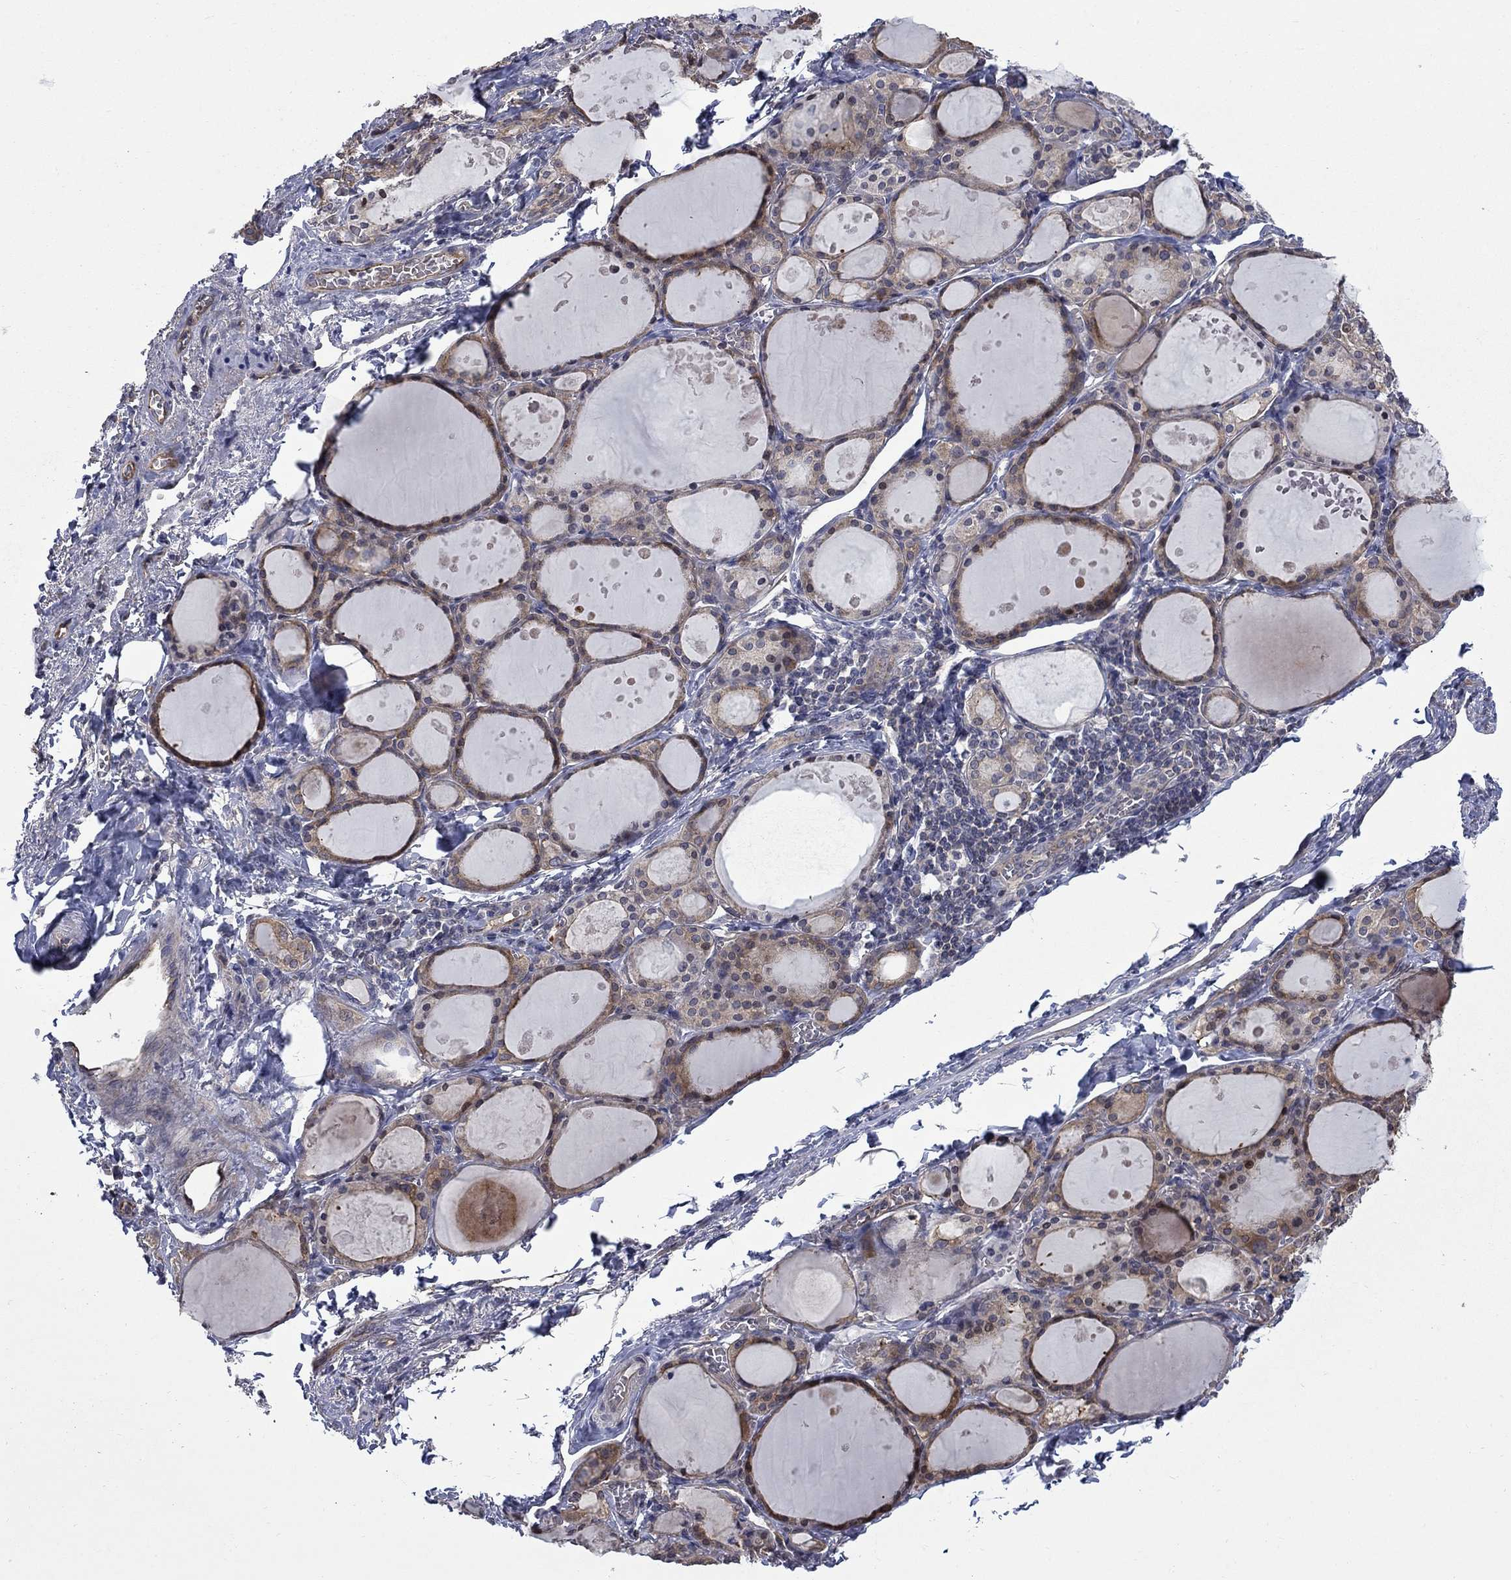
{"staining": {"intensity": "moderate", "quantity": ">75%", "location": "cytoplasmic/membranous"}, "tissue": "thyroid gland", "cell_type": "Glandular cells", "image_type": "normal", "snomed": [{"axis": "morphology", "description": "Normal tissue, NOS"}, {"axis": "topography", "description": "Thyroid gland"}], "caption": "The immunohistochemical stain labels moderate cytoplasmic/membranous positivity in glandular cells of normal thyroid gland.", "gene": "PDZD2", "patient": {"sex": "male", "age": 68}}